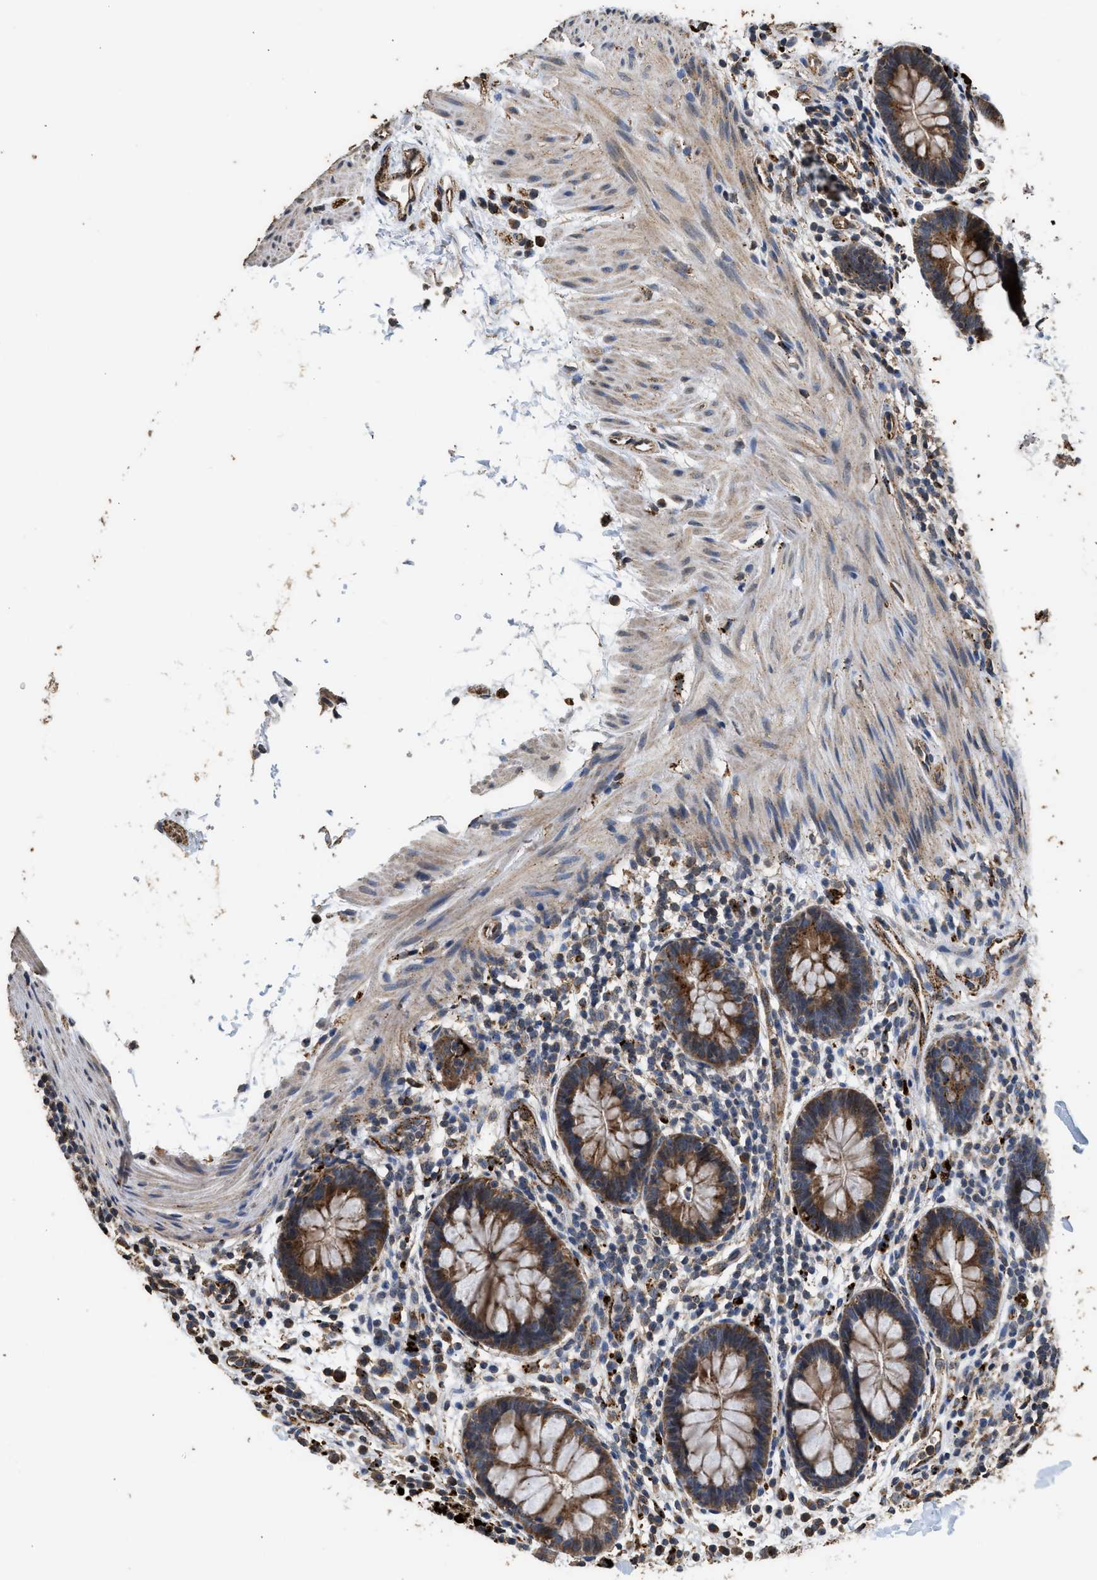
{"staining": {"intensity": "strong", "quantity": ">75%", "location": "cytoplasmic/membranous"}, "tissue": "rectum", "cell_type": "Glandular cells", "image_type": "normal", "snomed": [{"axis": "morphology", "description": "Normal tissue, NOS"}, {"axis": "topography", "description": "Rectum"}], "caption": "A high amount of strong cytoplasmic/membranous positivity is seen in about >75% of glandular cells in benign rectum.", "gene": "CTSV", "patient": {"sex": "female", "age": 24}}